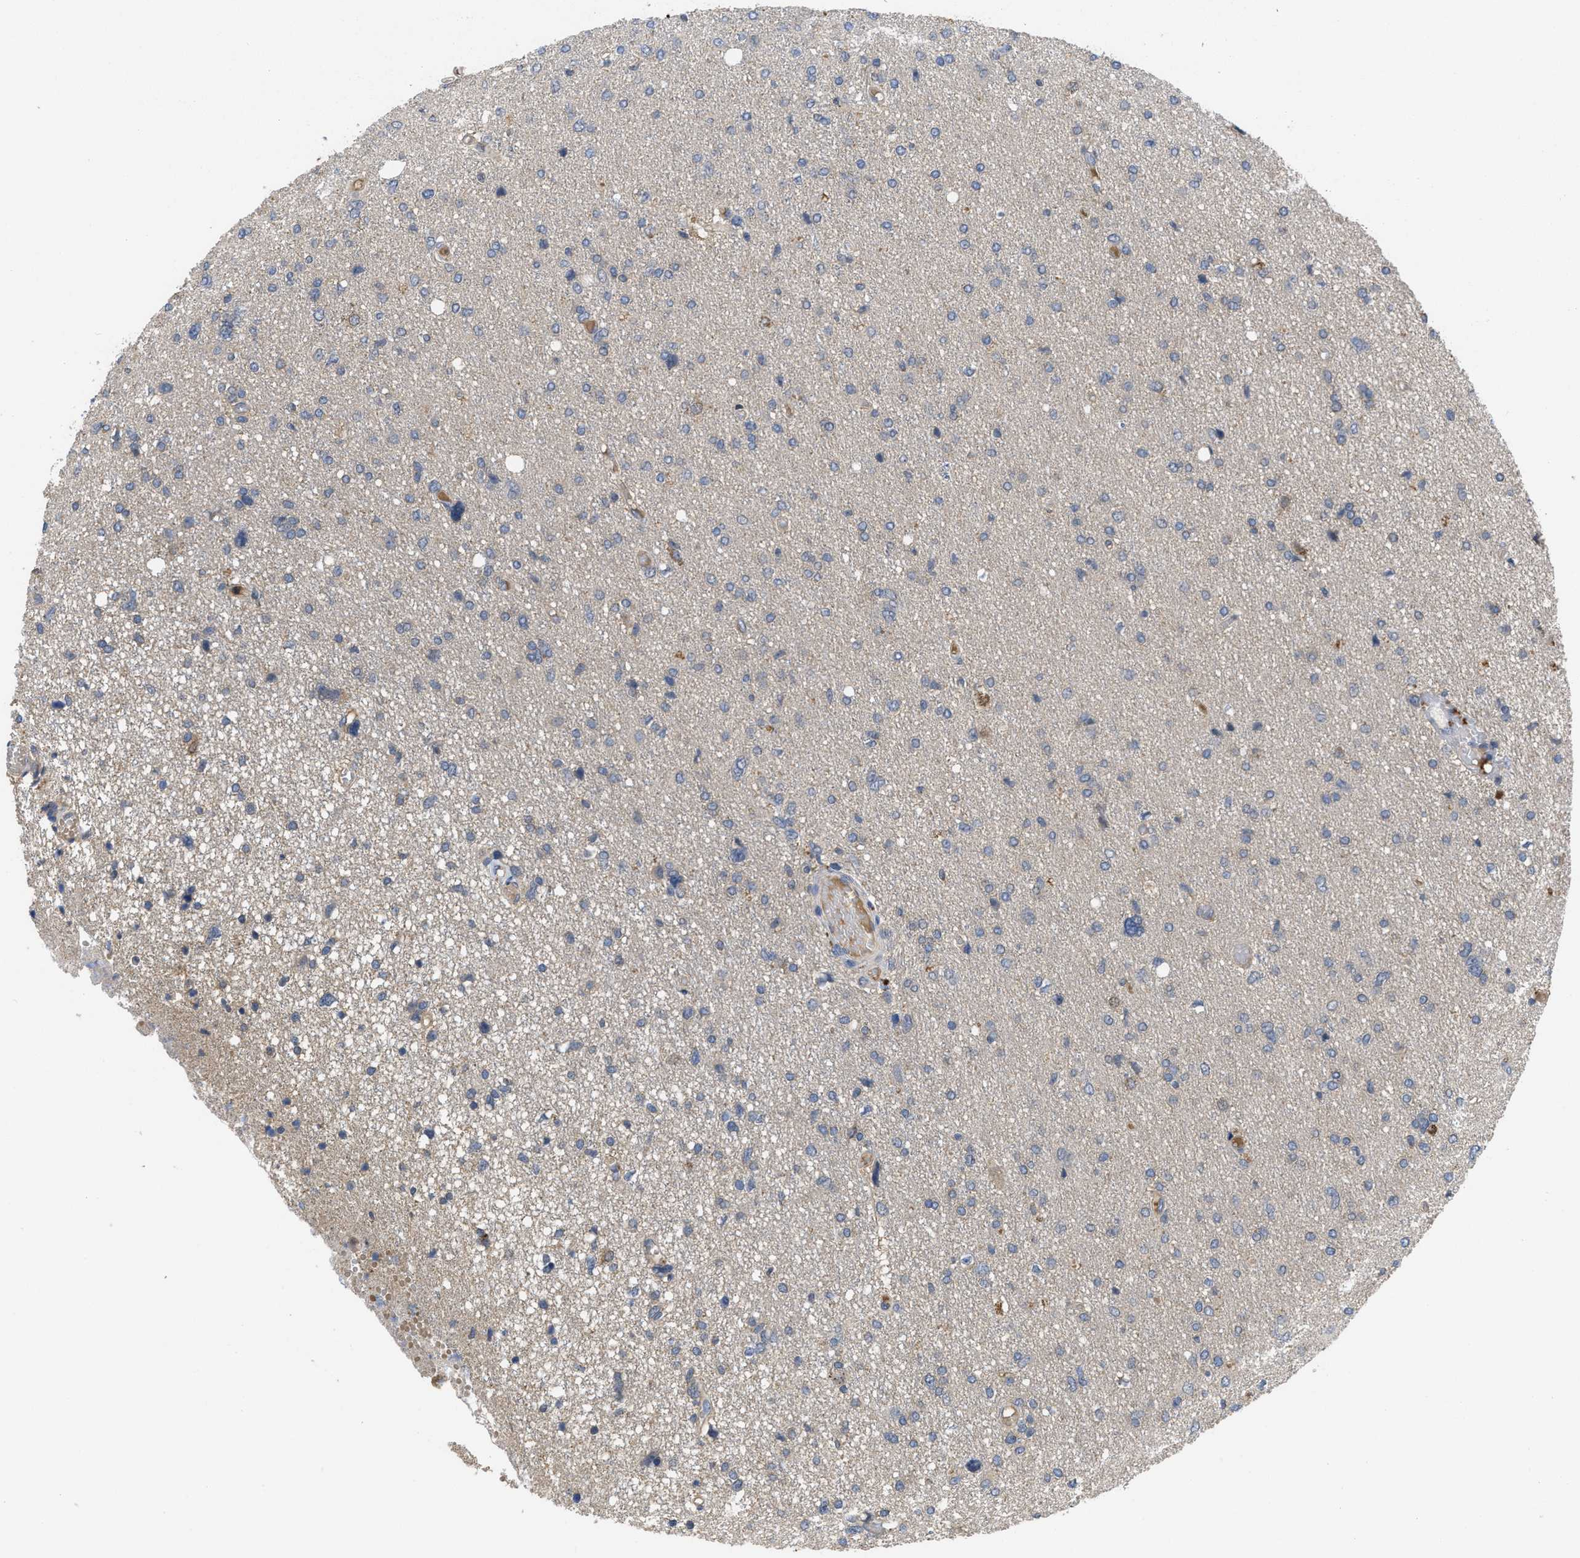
{"staining": {"intensity": "negative", "quantity": "none", "location": "none"}, "tissue": "glioma", "cell_type": "Tumor cells", "image_type": "cancer", "snomed": [{"axis": "morphology", "description": "Glioma, malignant, High grade"}, {"axis": "topography", "description": "Brain"}], "caption": "Tumor cells show no significant protein staining in glioma.", "gene": "RNF216", "patient": {"sex": "female", "age": 59}}